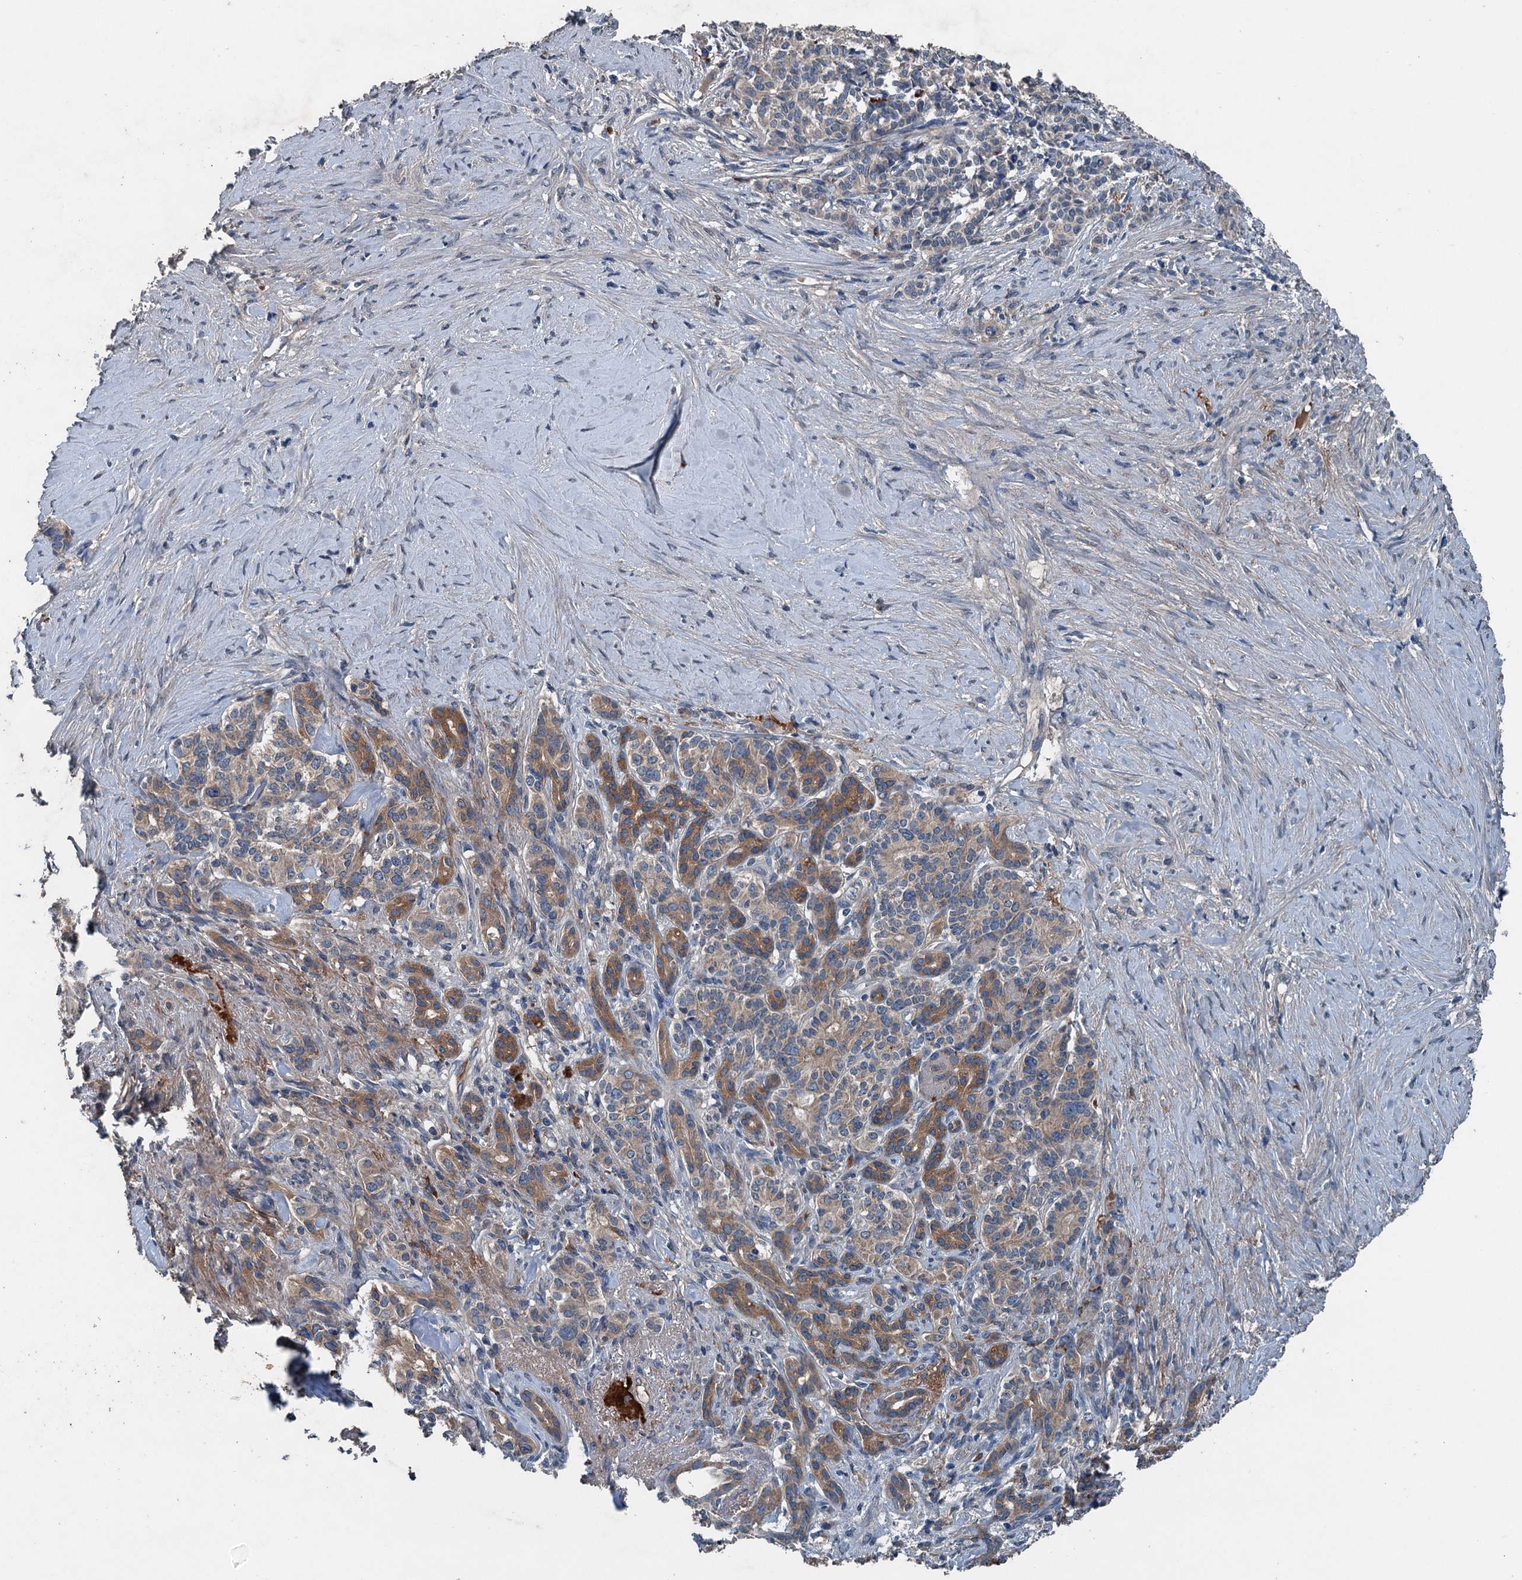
{"staining": {"intensity": "moderate", "quantity": "25%-75%", "location": "cytoplasmic/membranous"}, "tissue": "pancreatic cancer", "cell_type": "Tumor cells", "image_type": "cancer", "snomed": [{"axis": "morphology", "description": "Adenocarcinoma, NOS"}, {"axis": "topography", "description": "Pancreas"}], "caption": "Brown immunohistochemical staining in pancreatic cancer (adenocarcinoma) demonstrates moderate cytoplasmic/membranous staining in about 25%-75% of tumor cells. The protein of interest is shown in brown color, while the nuclei are stained blue.", "gene": "PDSS1", "patient": {"sex": "female", "age": 74}}